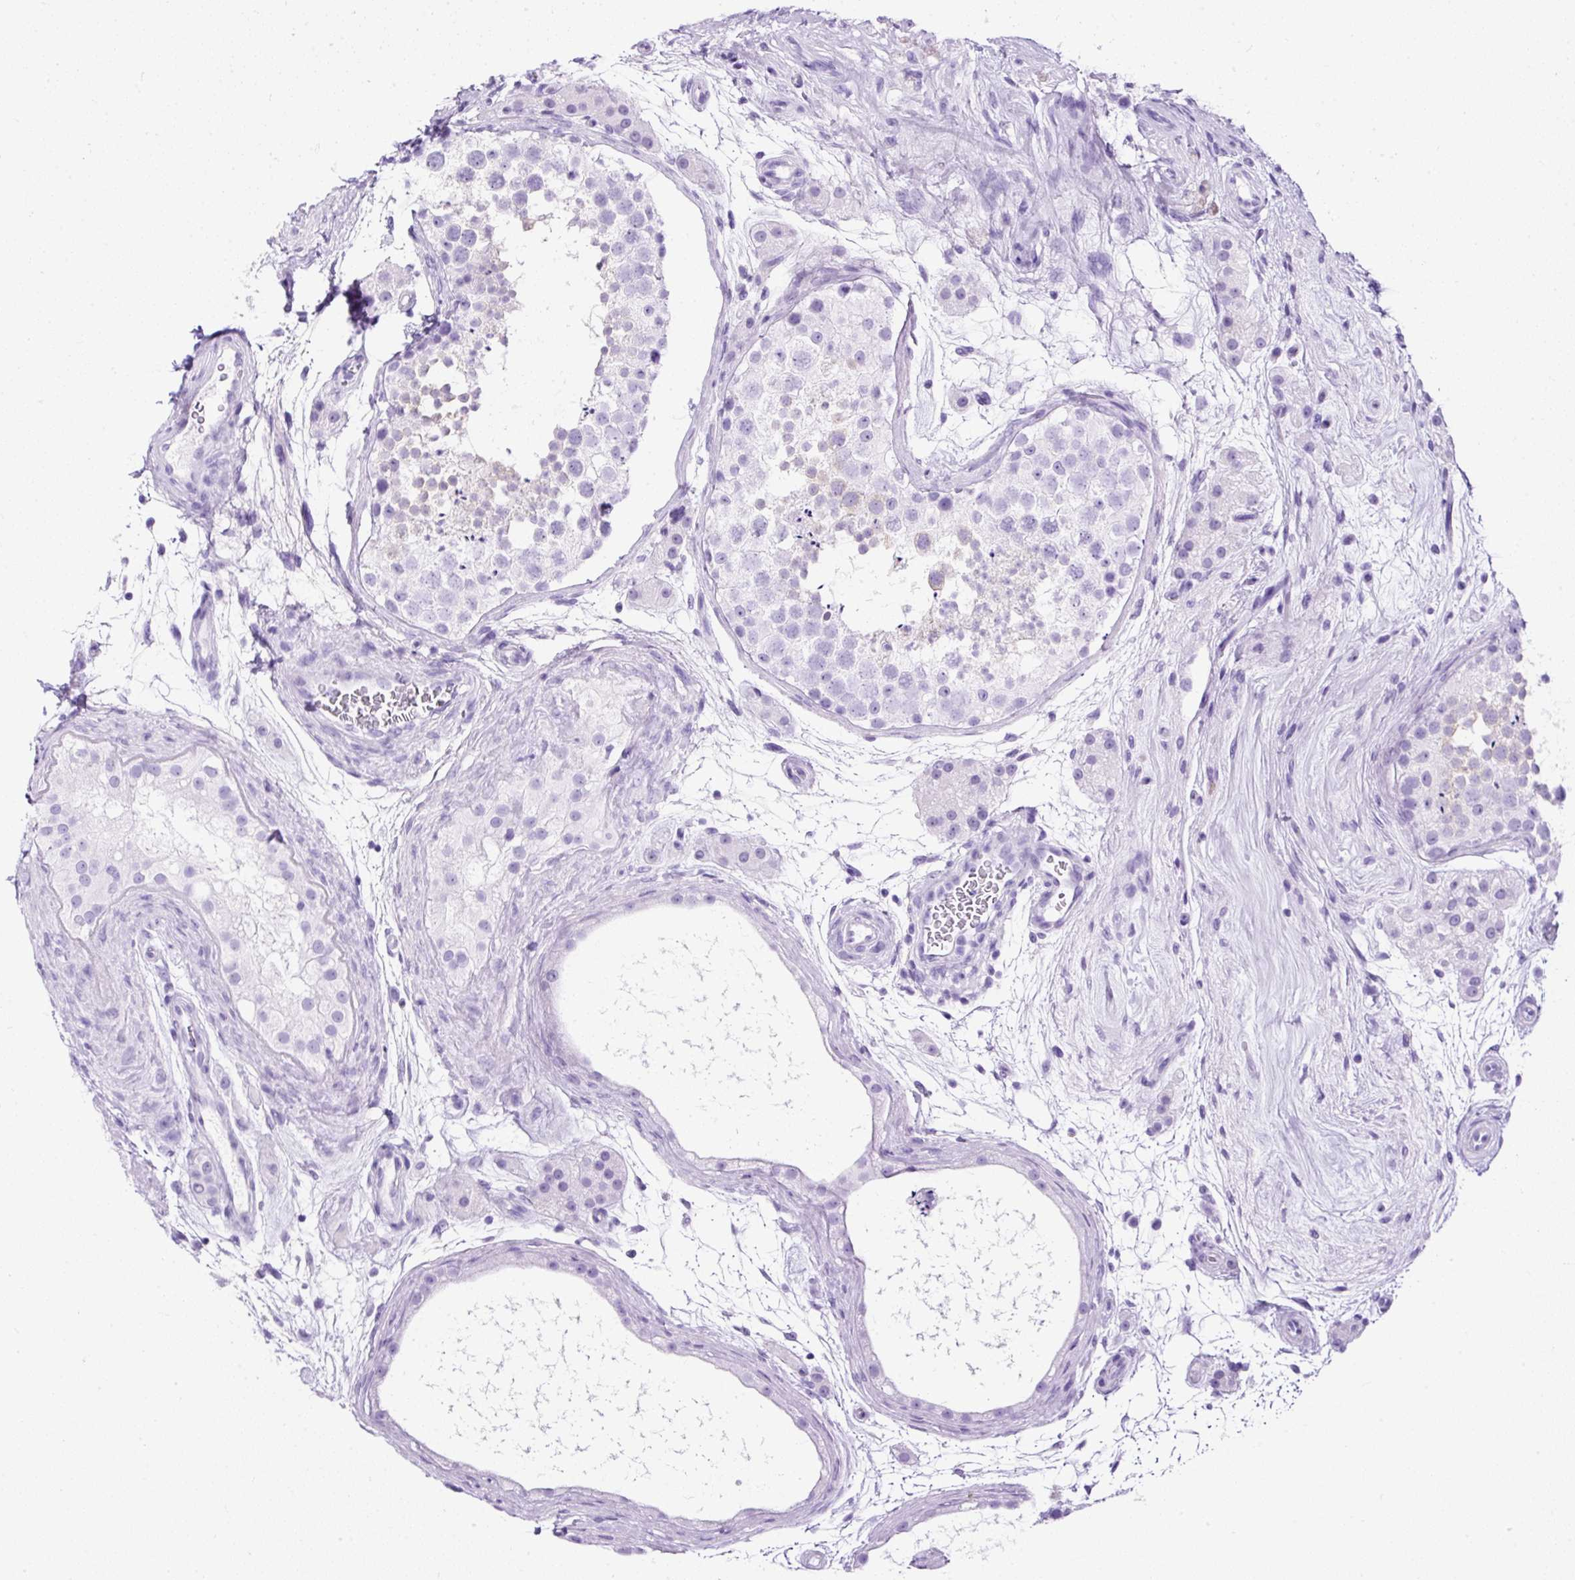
{"staining": {"intensity": "negative", "quantity": "none", "location": "none"}, "tissue": "testis", "cell_type": "Cells in seminiferous ducts", "image_type": "normal", "snomed": [{"axis": "morphology", "description": "Normal tissue, NOS"}, {"axis": "topography", "description": "Testis"}], "caption": "This is a image of IHC staining of benign testis, which shows no staining in cells in seminiferous ducts.", "gene": "NTS", "patient": {"sex": "male", "age": 41}}